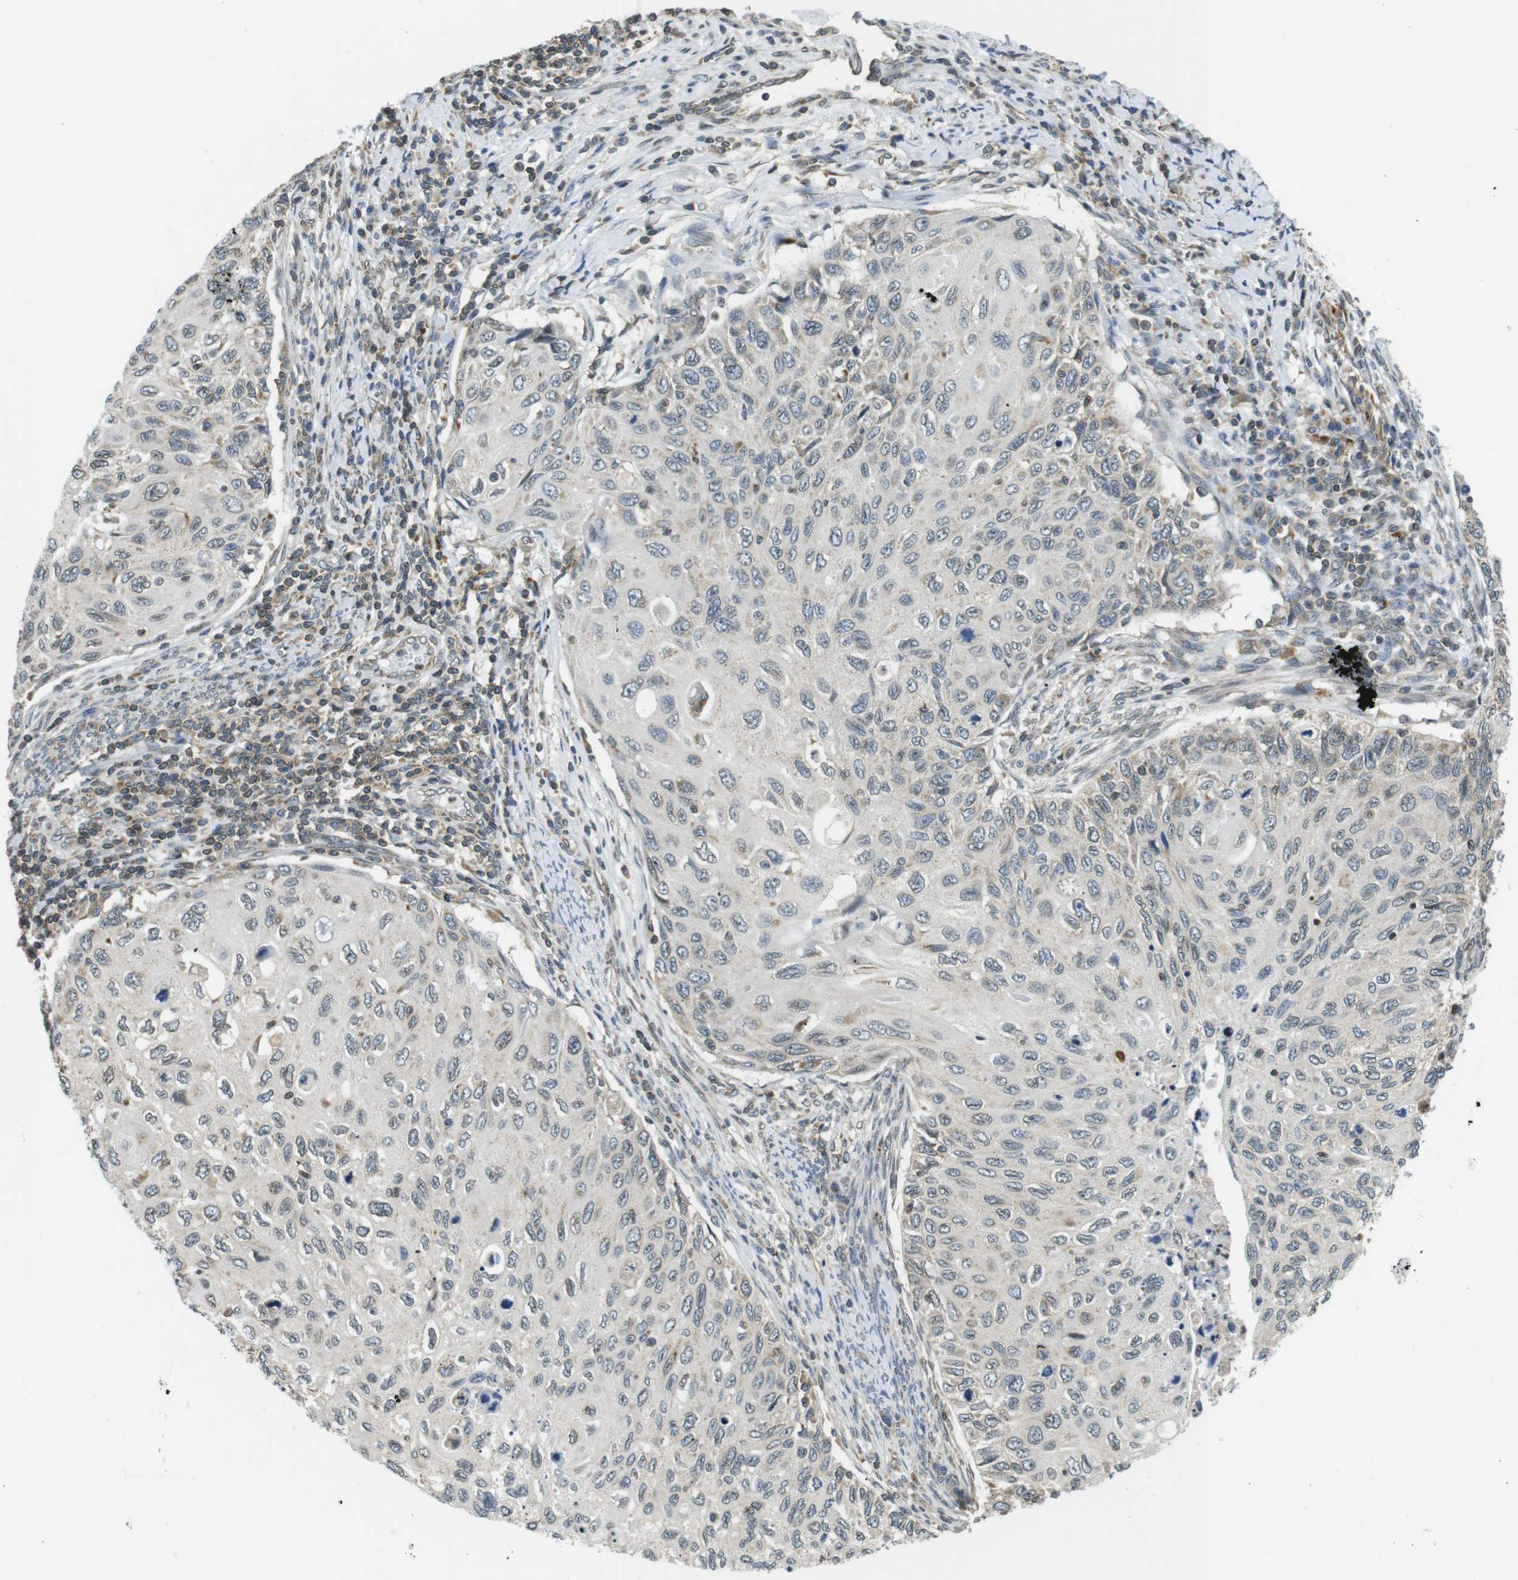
{"staining": {"intensity": "negative", "quantity": "none", "location": "none"}, "tissue": "cervical cancer", "cell_type": "Tumor cells", "image_type": "cancer", "snomed": [{"axis": "morphology", "description": "Squamous cell carcinoma, NOS"}, {"axis": "topography", "description": "Cervix"}], "caption": "This is an immunohistochemistry micrograph of human squamous cell carcinoma (cervical). There is no expression in tumor cells.", "gene": "TMX4", "patient": {"sex": "female", "age": 70}}